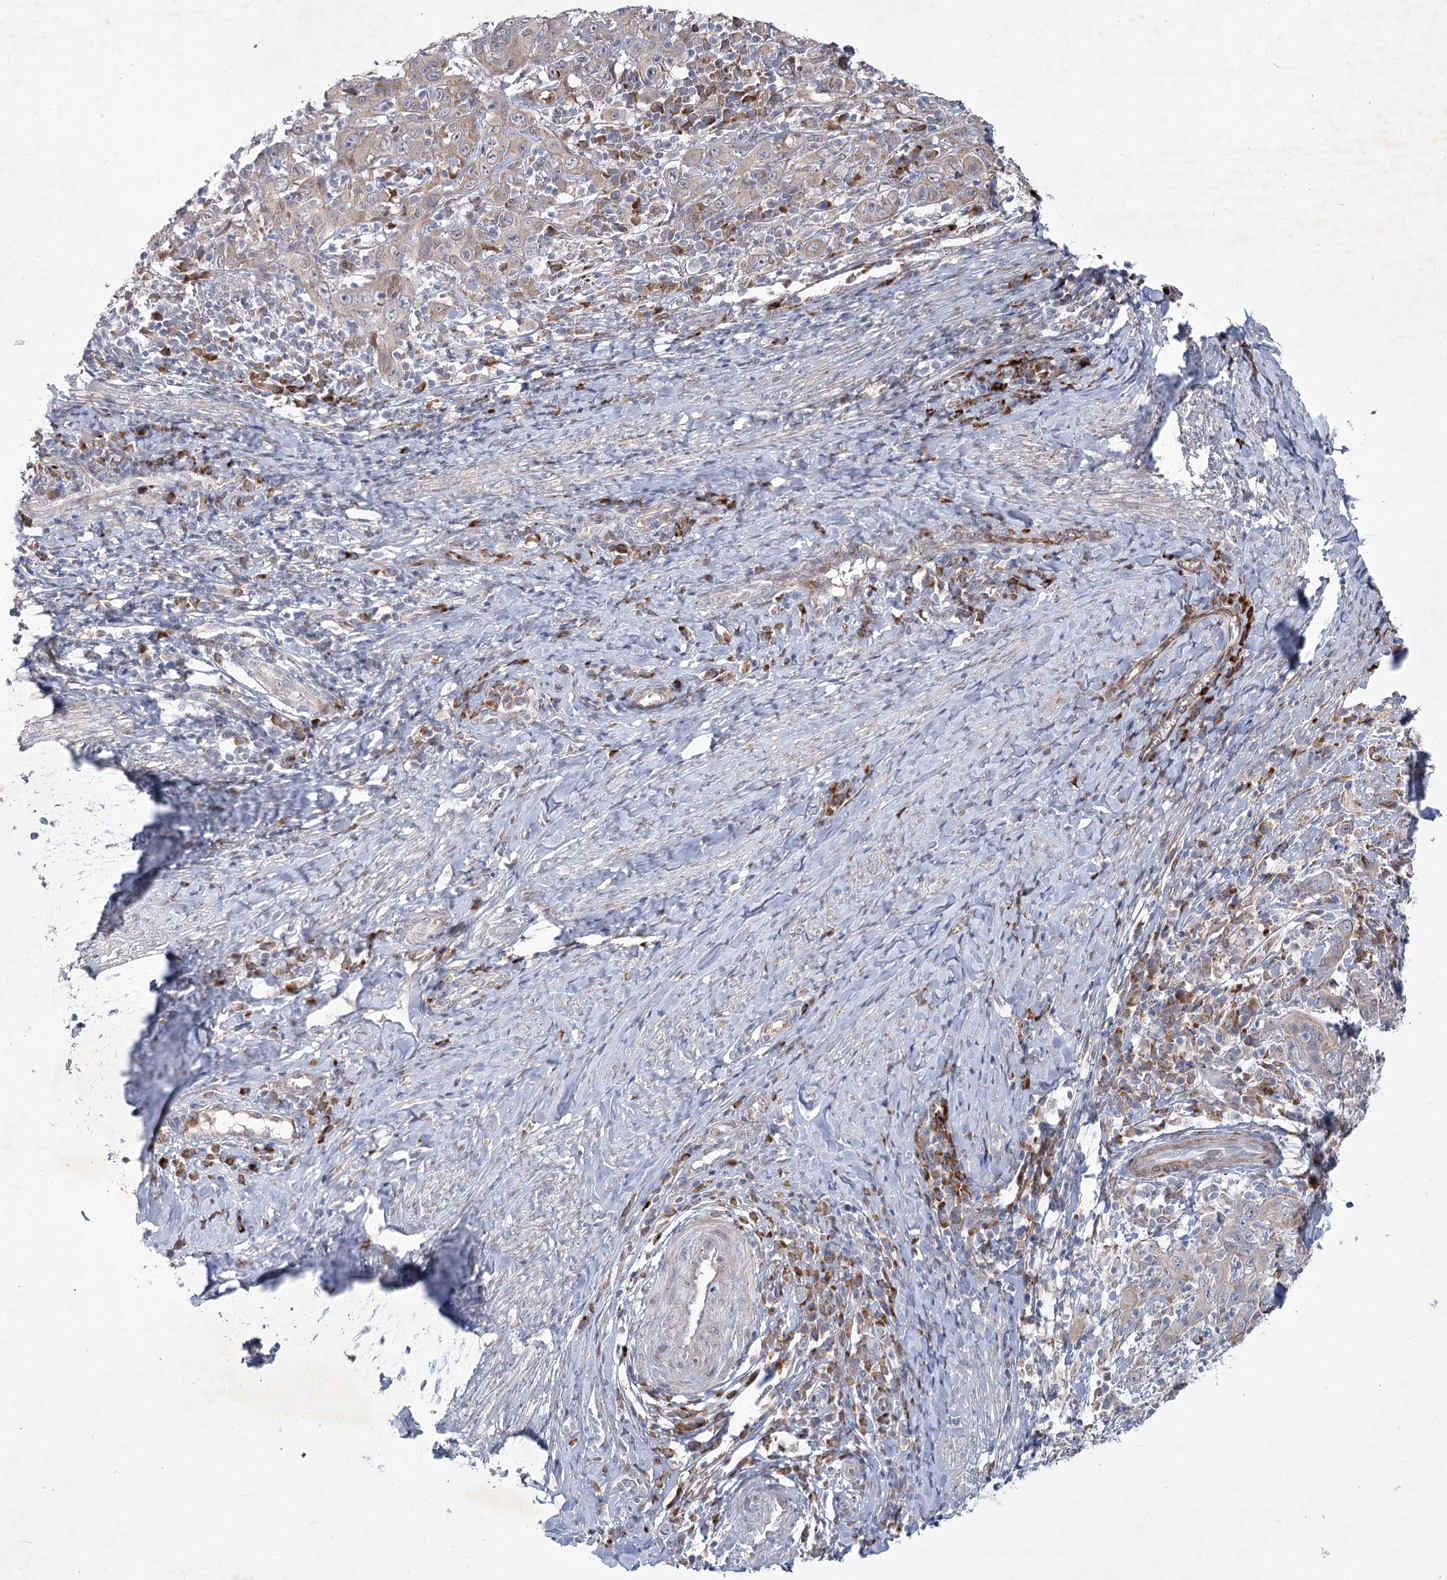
{"staining": {"intensity": "weak", "quantity": ">75%", "location": "cytoplasmic/membranous"}, "tissue": "cervical cancer", "cell_type": "Tumor cells", "image_type": "cancer", "snomed": [{"axis": "morphology", "description": "Squamous cell carcinoma, NOS"}, {"axis": "topography", "description": "Cervix"}], "caption": "The immunohistochemical stain labels weak cytoplasmic/membranous positivity in tumor cells of squamous cell carcinoma (cervical) tissue.", "gene": "GCNT4", "patient": {"sex": "female", "age": 46}}